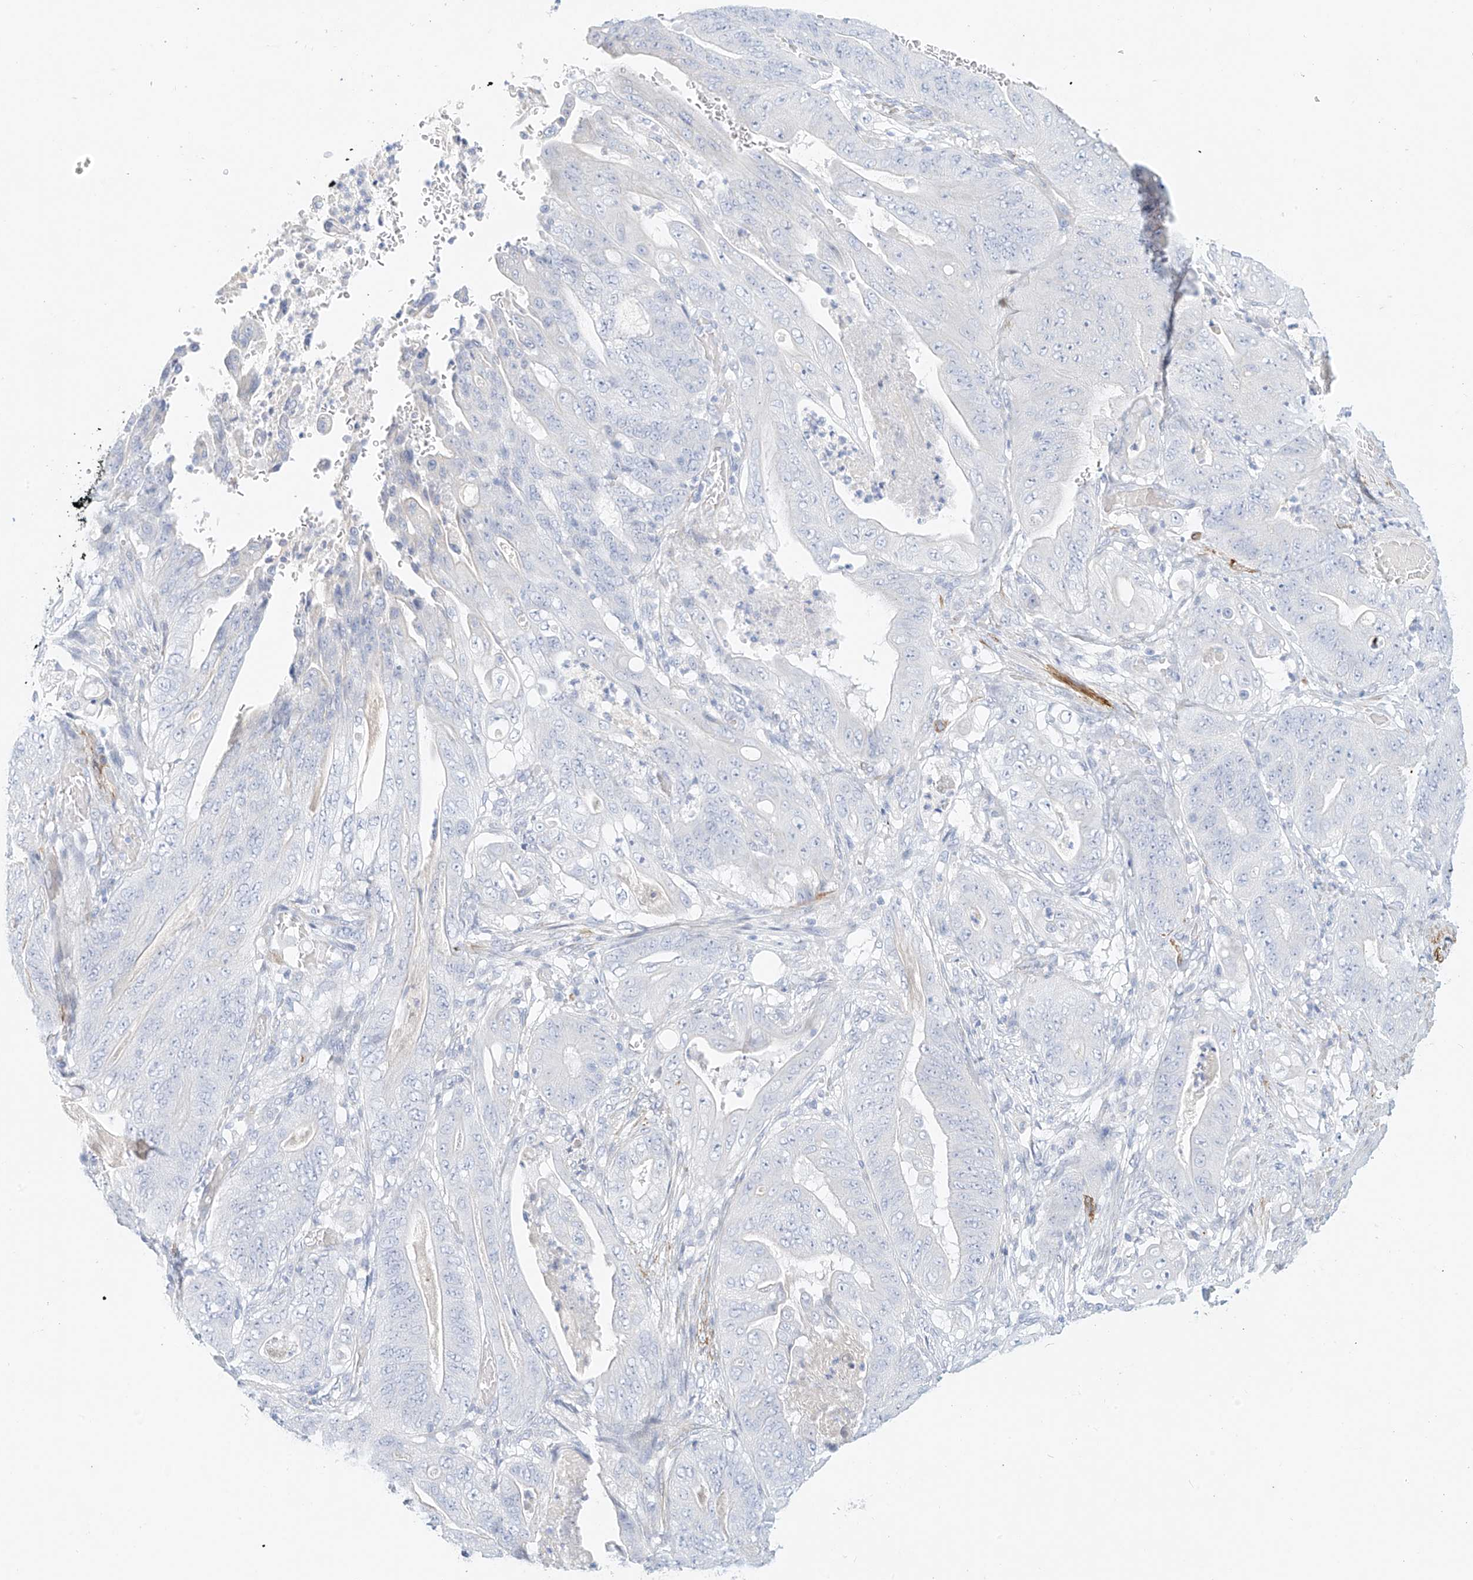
{"staining": {"intensity": "negative", "quantity": "none", "location": "none"}, "tissue": "stomach cancer", "cell_type": "Tumor cells", "image_type": "cancer", "snomed": [{"axis": "morphology", "description": "Adenocarcinoma, NOS"}, {"axis": "topography", "description": "Stomach"}], "caption": "Histopathology image shows no protein positivity in tumor cells of stomach cancer tissue. The staining was performed using DAB to visualize the protein expression in brown, while the nuclei were stained in blue with hematoxylin (Magnification: 20x).", "gene": "ST3GAL5", "patient": {"sex": "female", "age": 73}}